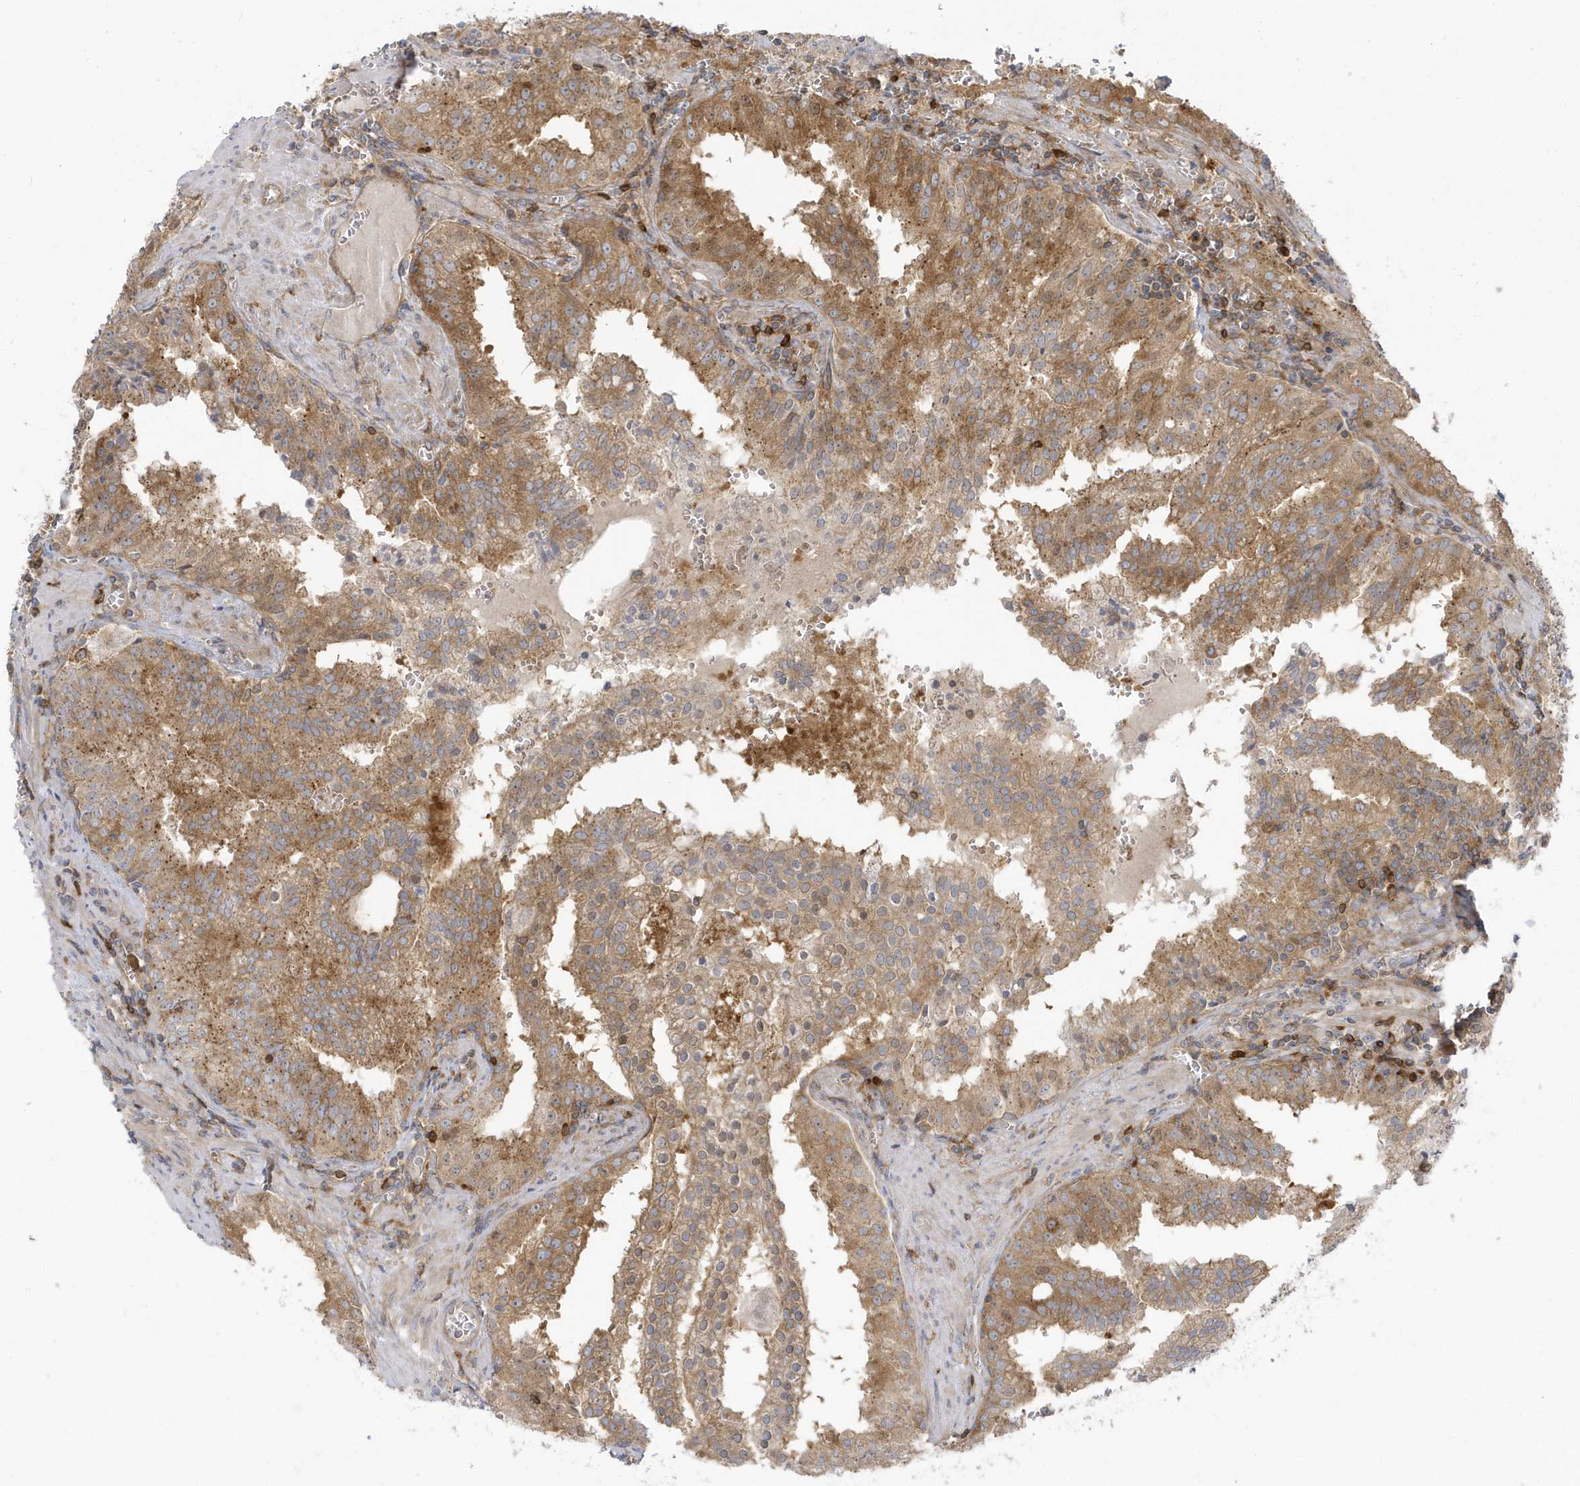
{"staining": {"intensity": "moderate", "quantity": ">75%", "location": "cytoplasmic/membranous"}, "tissue": "prostate cancer", "cell_type": "Tumor cells", "image_type": "cancer", "snomed": [{"axis": "morphology", "description": "Adenocarcinoma, High grade"}, {"axis": "topography", "description": "Prostate"}], "caption": "Protein staining of prostate cancer (adenocarcinoma (high-grade)) tissue displays moderate cytoplasmic/membranous staining in approximately >75% of tumor cells. Nuclei are stained in blue.", "gene": "STAM", "patient": {"sex": "male", "age": 68}}